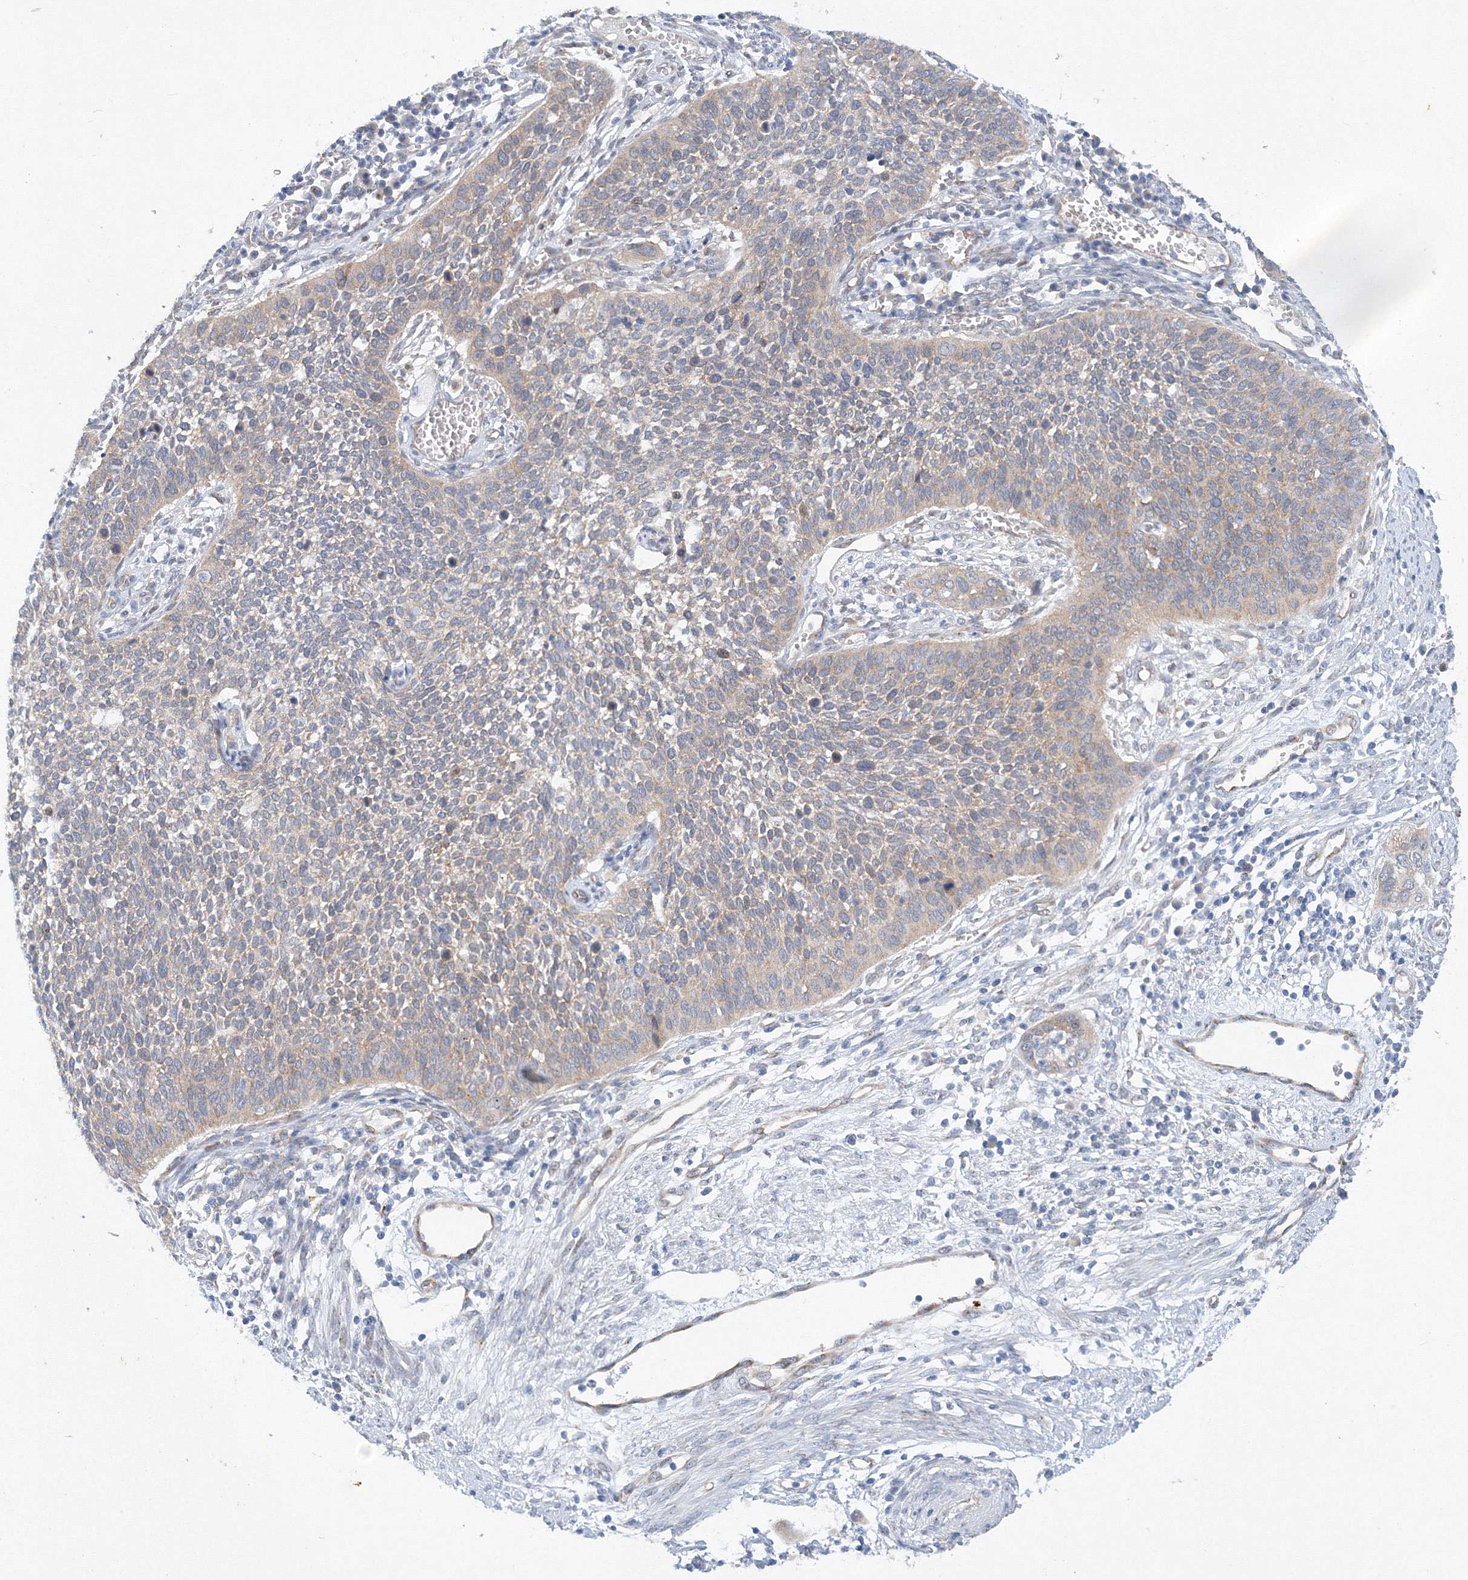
{"staining": {"intensity": "weak", "quantity": "<25%", "location": "cytoplasmic/membranous"}, "tissue": "cervical cancer", "cell_type": "Tumor cells", "image_type": "cancer", "snomed": [{"axis": "morphology", "description": "Squamous cell carcinoma, NOS"}, {"axis": "topography", "description": "Cervix"}], "caption": "Immunohistochemistry (IHC) of cervical squamous cell carcinoma exhibits no staining in tumor cells. (IHC, brightfield microscopy, high magnification).", "gene": "TANC1", "patient": {"sex": "female", "age": 34}}